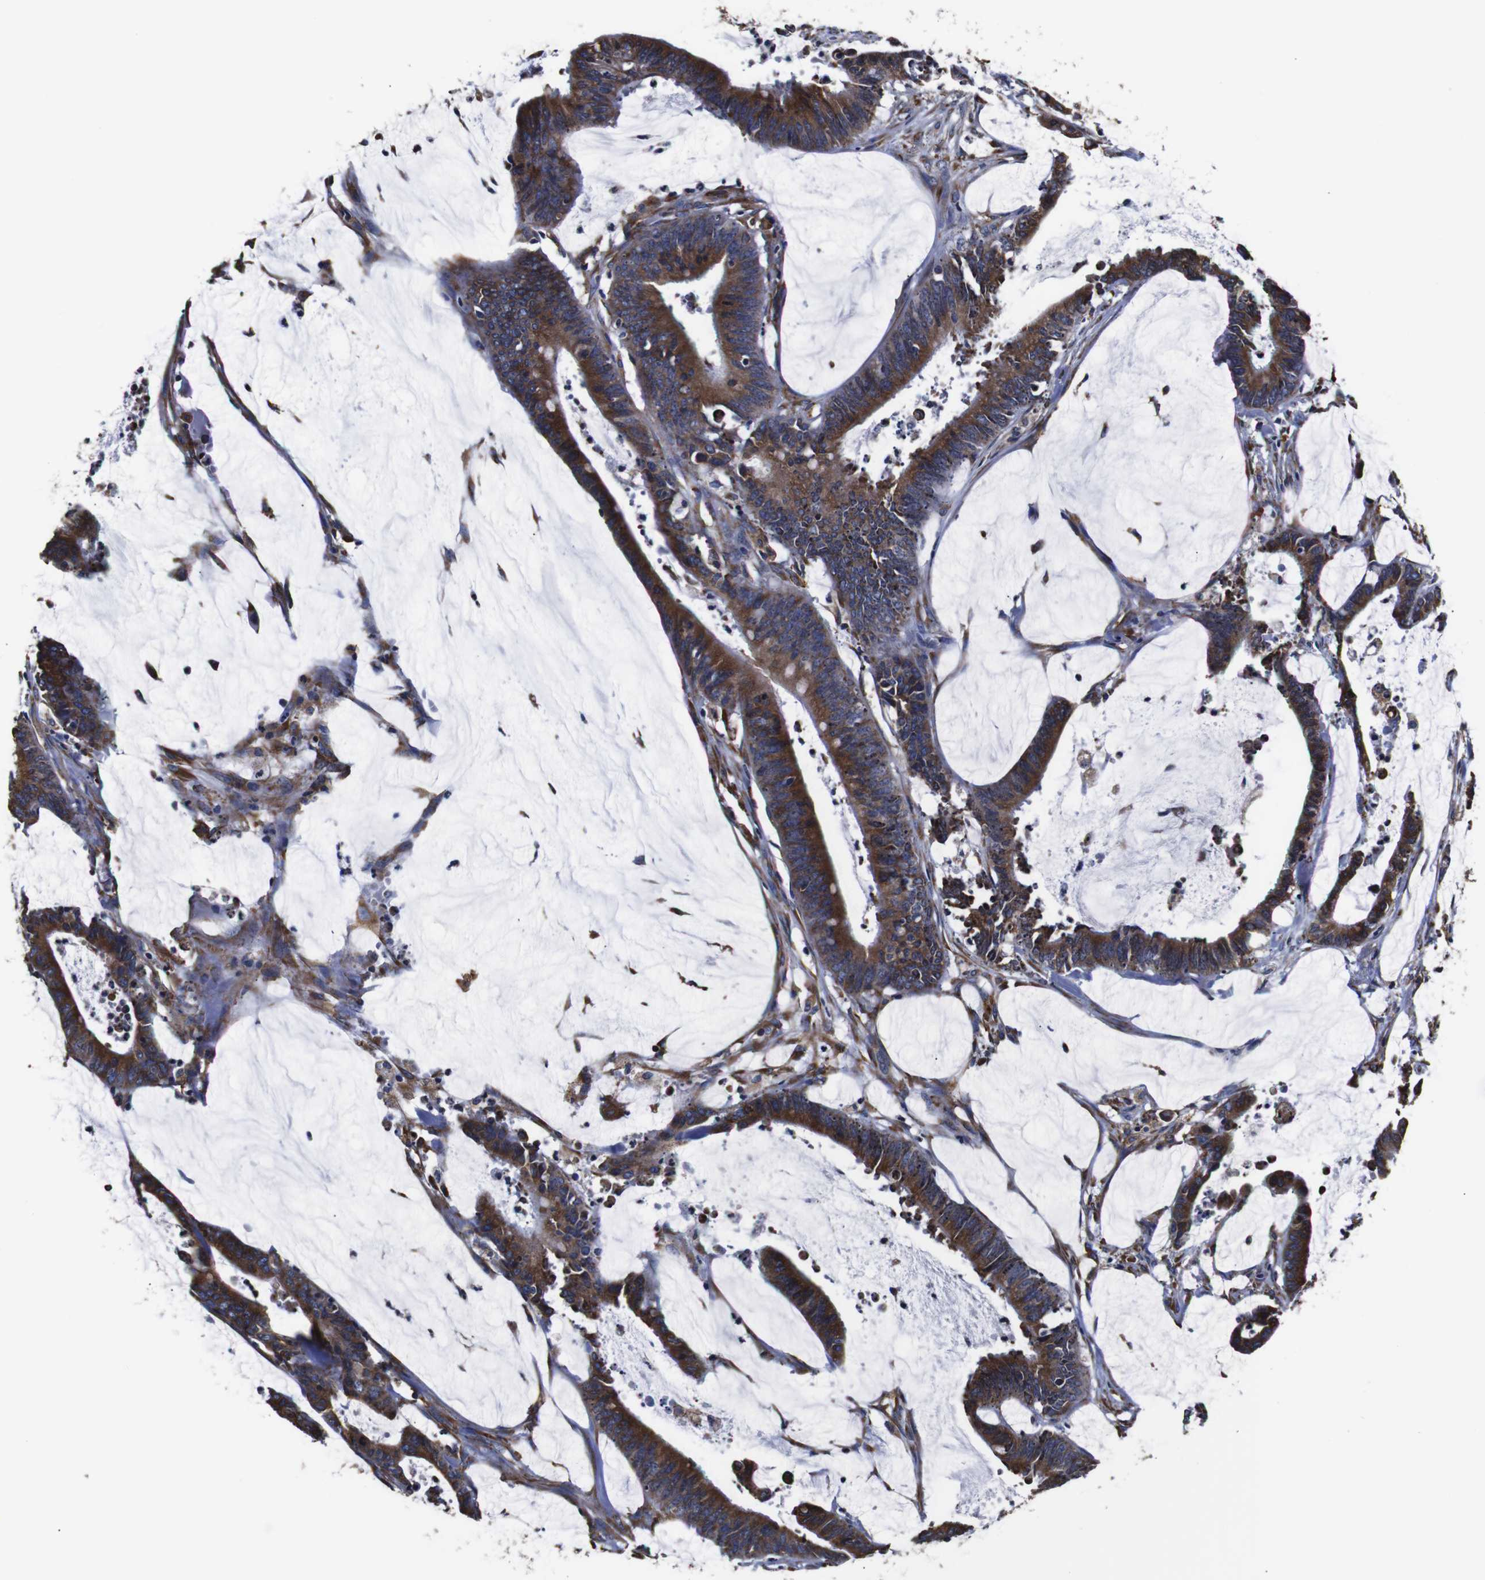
{"staining": {"intensity": "moderate", "quantity": ">75%", "location": "cytoplasmic/membranous"}, "tissue": "colorectal cancer", "cell_type": "Tumor cells", "image_type": "cancer", "snomed": [{"axis": "morphology", "description": "Adenocarcinoma, NOS"}, {"axis": "topography", "description": "Rectum"}], "caption": "Colorectal adenocarcinoma stained with immunohistochemistry (IHC) reveals moderate cytoplasmic/membranous staining in about >75% of tumor cells.", "gene": "PPIB", "patient": {"sex": "female", "age": 66}}